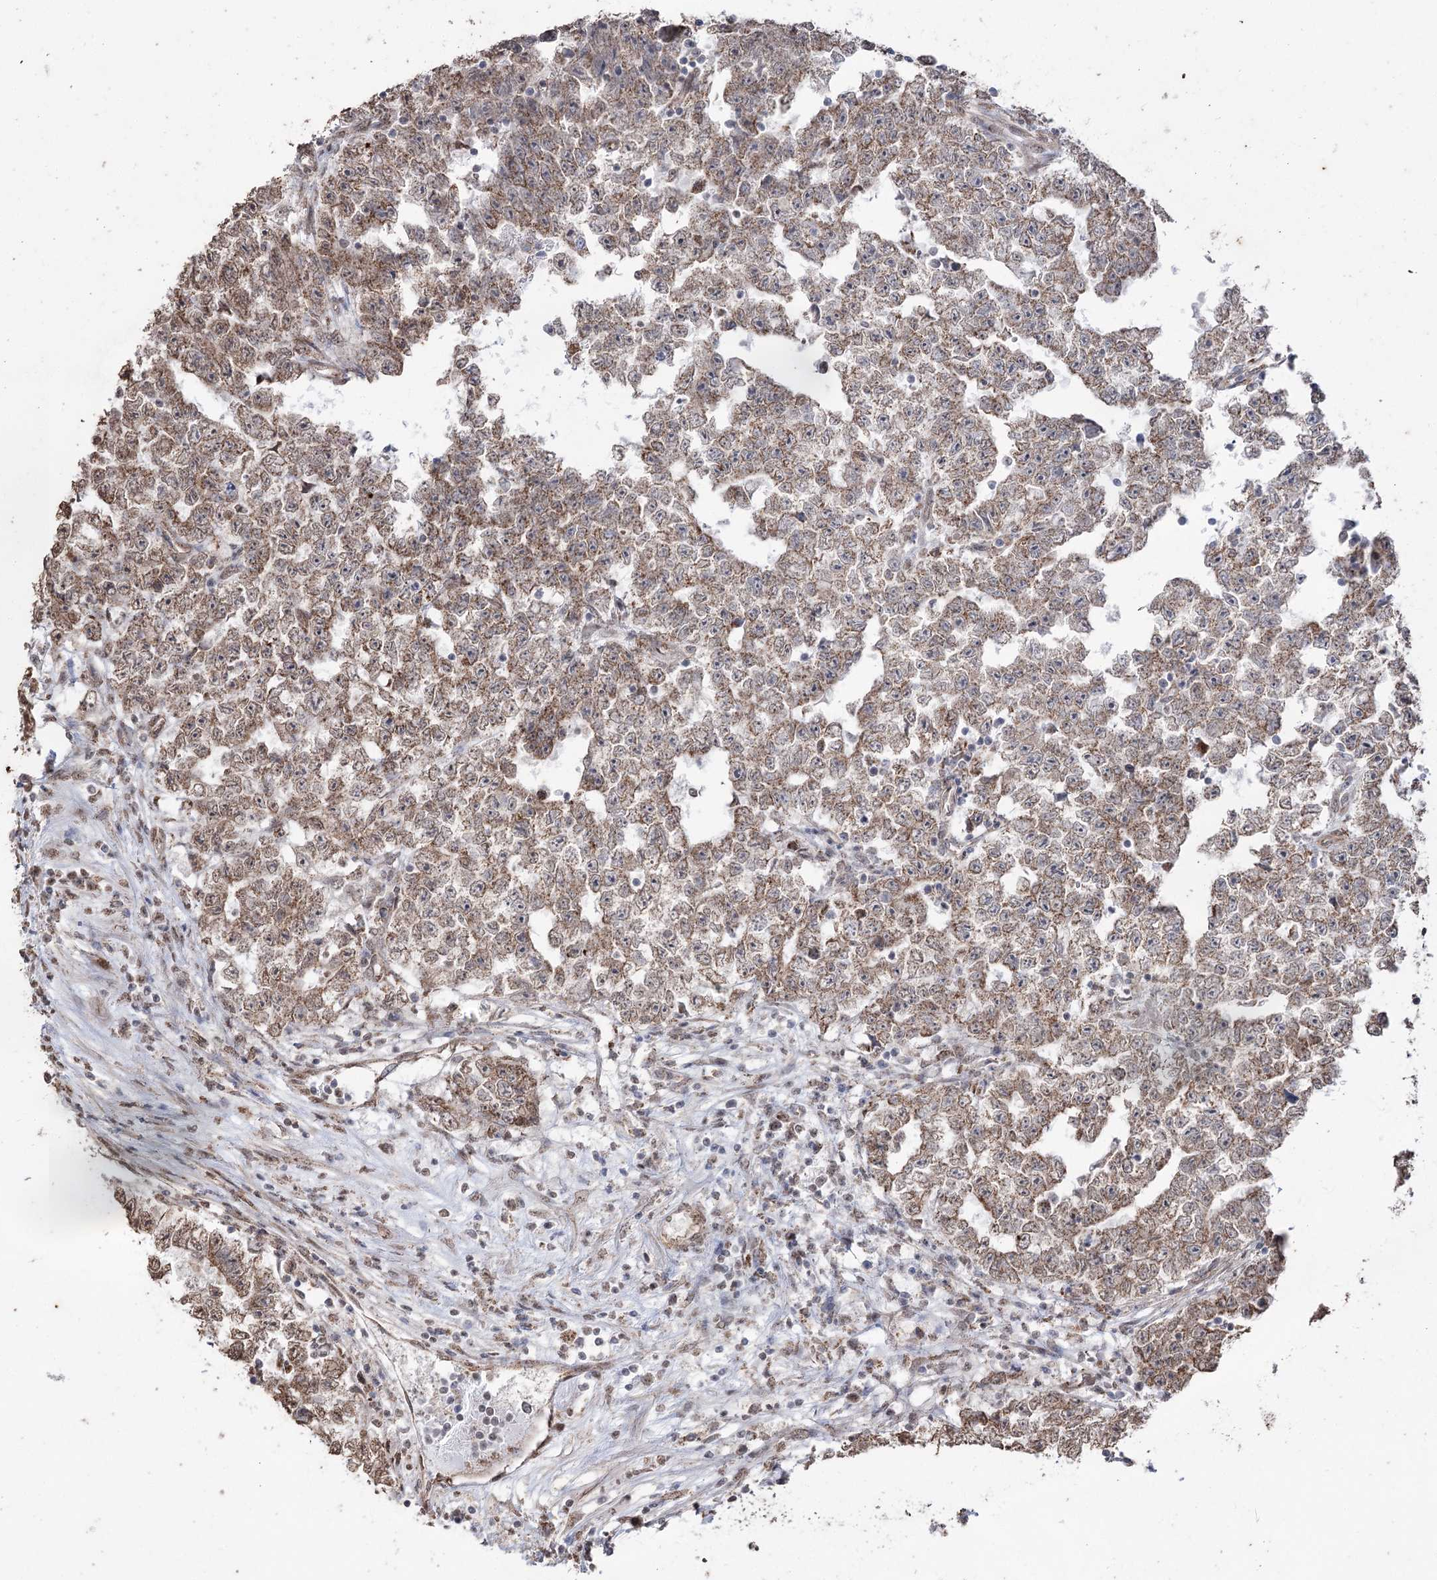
{"staining": {"intensity": "moderate", "quantity": ">75%", "location": "cytoplasmic/membranous"}, "tissue": "testis cancer", "cell_type": "Tumor cells", "image_type": "cancer", "snomed": [{"axis": "morphology", "description": "Carcinoma, Embryonal, NOS"}, {"axis": "topography", "description": "Testis"}], "caption": "Testis embryonal carcinoma stained for a protein (brown) demonstrates moderate cytoplasmic/membranous positive staining in approximately >75% of tumor cells.", "gene": "ZSCAN23", "patient": {"sex": "male", "age": 25}}